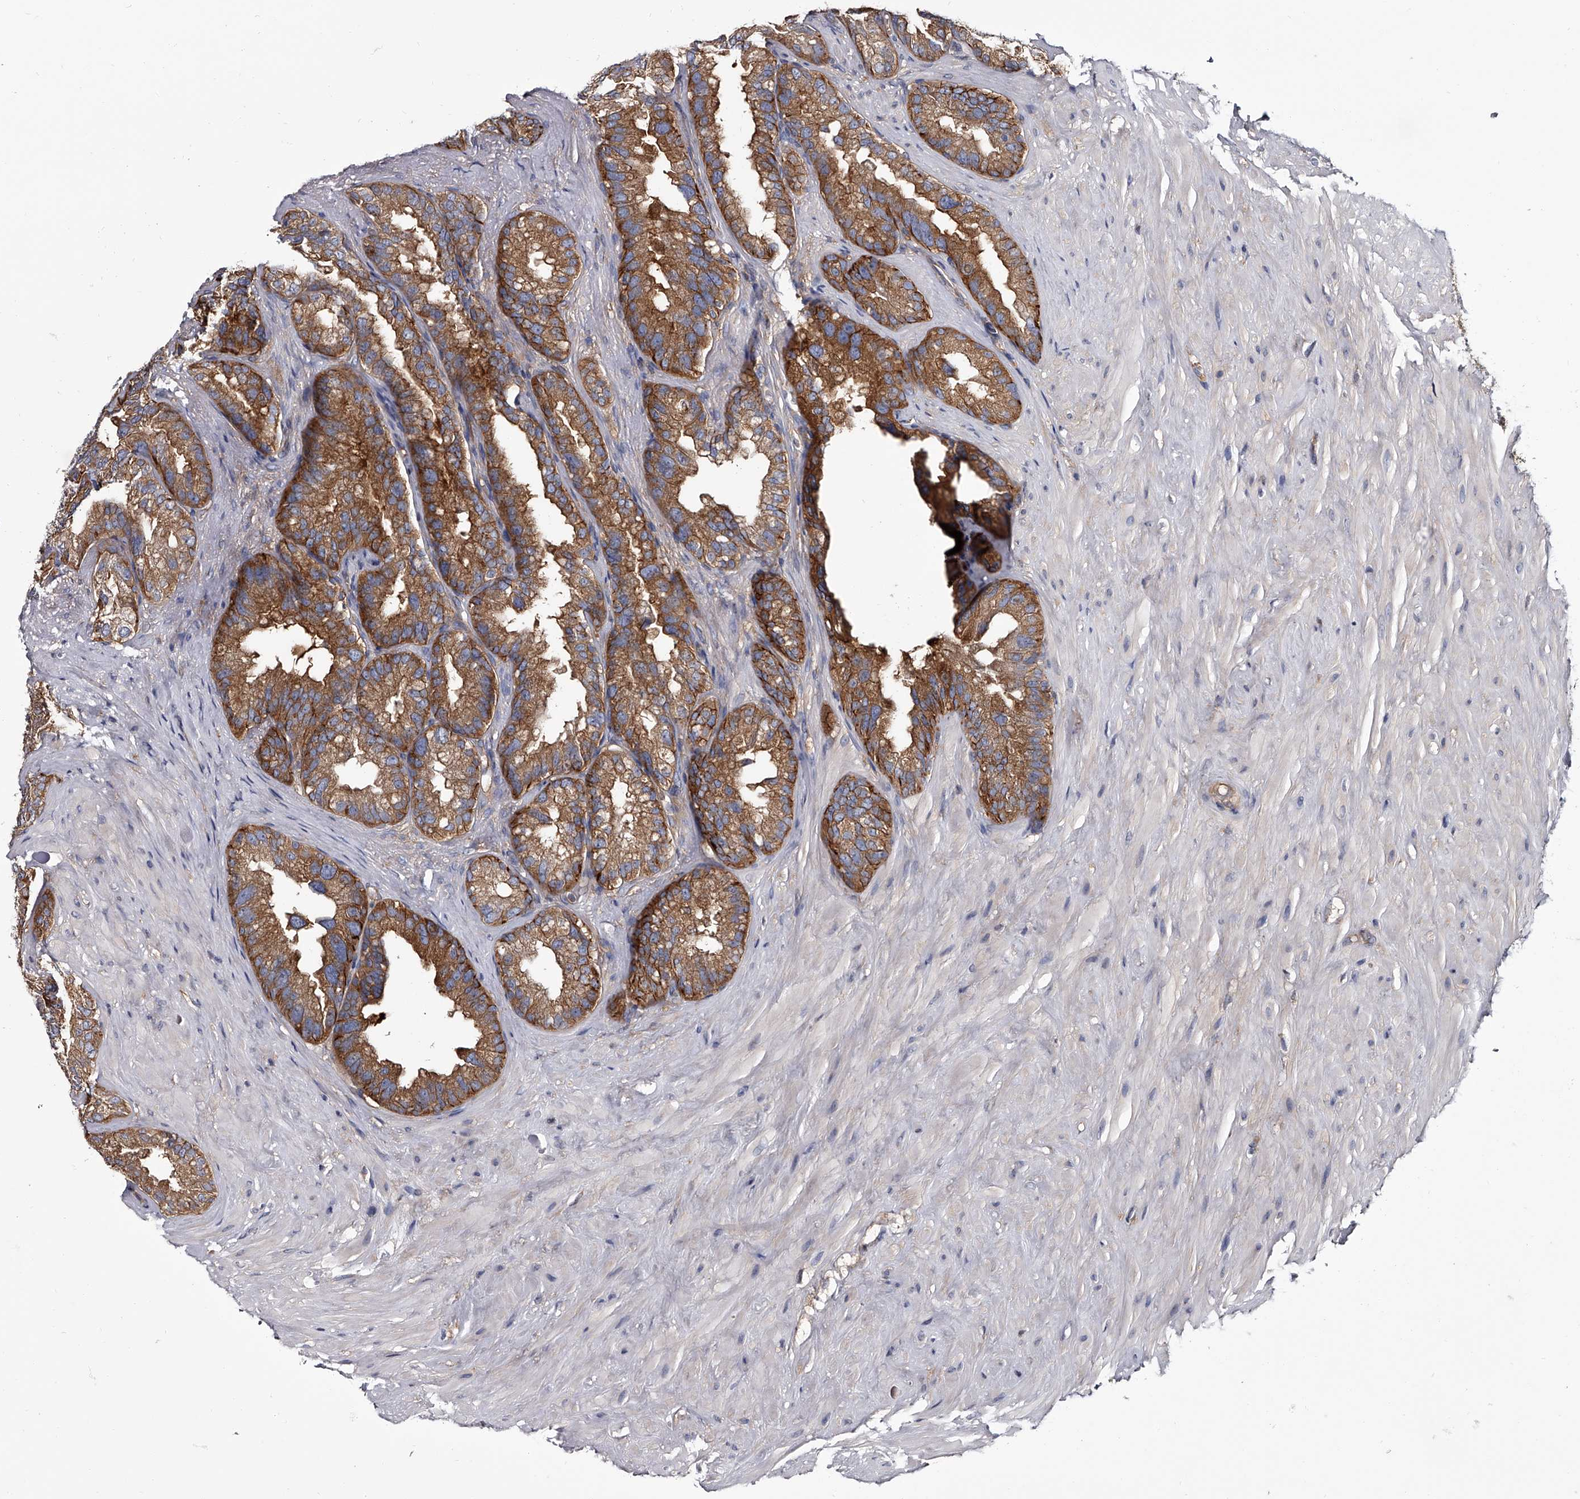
{"staining": {"intensity": "moderate", "quantity": ">75%", "location": "cytoplasmic/membranous"}, "tissue": "seminal vesicle", "cell_type": "Glandular cells", "image_type": "normal", "snomed": [{"axis": "morphology", "description": "Normal tissue, NOS"}, {"axis": "topography", "description": "Seminal veicle"}], "caption": "This image reveals immunohistochemistry staining of benign human seminal vesicle, with medium moderate cytoplasmic/membranous expression in approximately >75% of glandular cells.", "gene": "GAPVD1", "patient": {"sex": "male", "age": 80}}